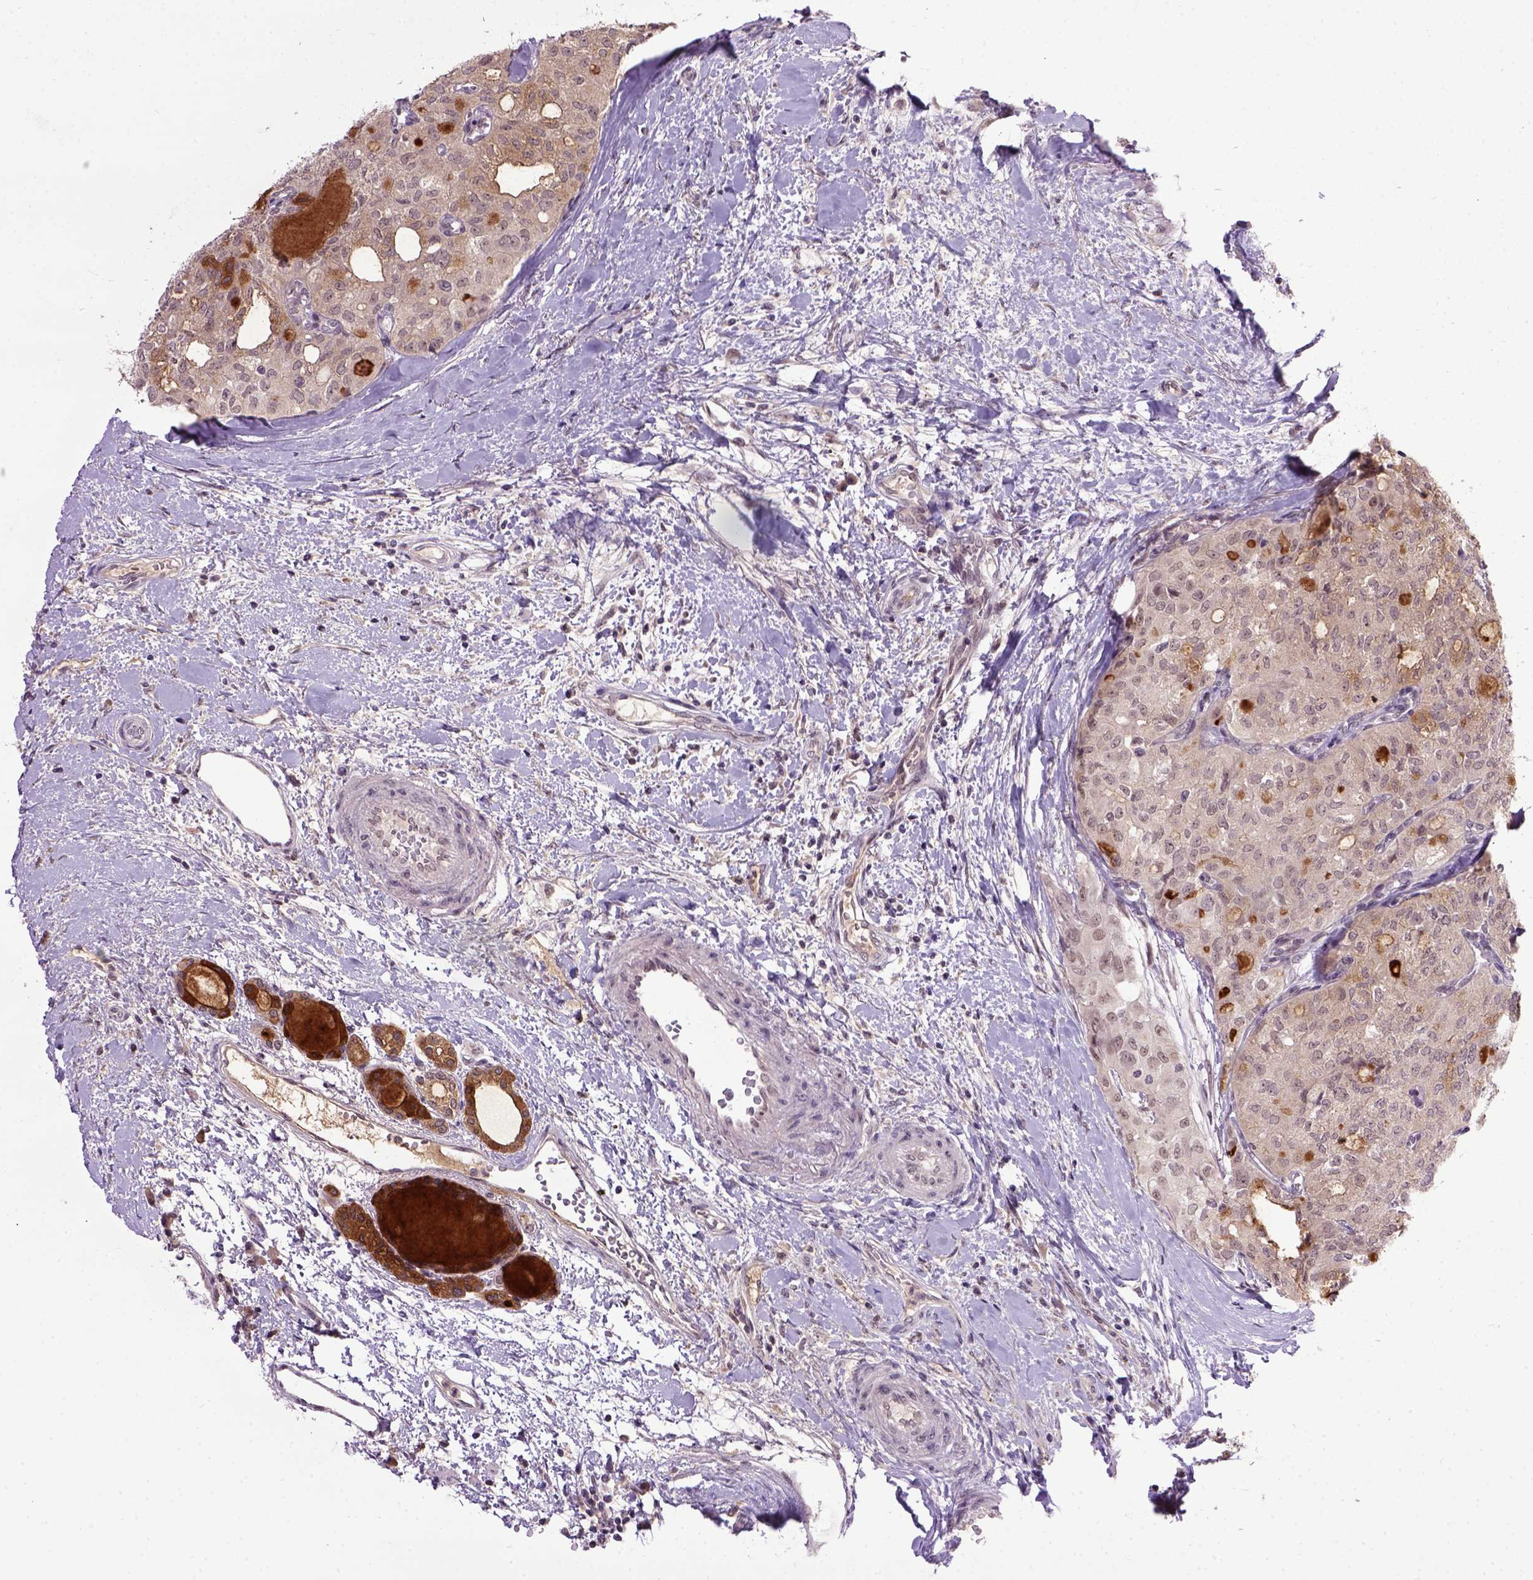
{"staining": {"intensity": "moderate", "quantity": ">75%", "location": "cytoplasmic/membranous"}, "tissue": "thyroid cancer", "cell_type": "Tumor cells", "image_type": "cancer", "snomed": [{"axis": "morphology", "description": "Follicular adenoma carcinoma, NOS"}, {"axis": "topography", "description": "Thyroid gland"}], "caption": "This image reveals immunohistochemistry (IHC) staining of follicular adenoma carcinoma (thyroid), with medium moderate cytoplasmic/membranous positivity in approximately >75% of tumor cells.", "gene": "RAB43", "patient": {"sex": "male", "age": 75}}